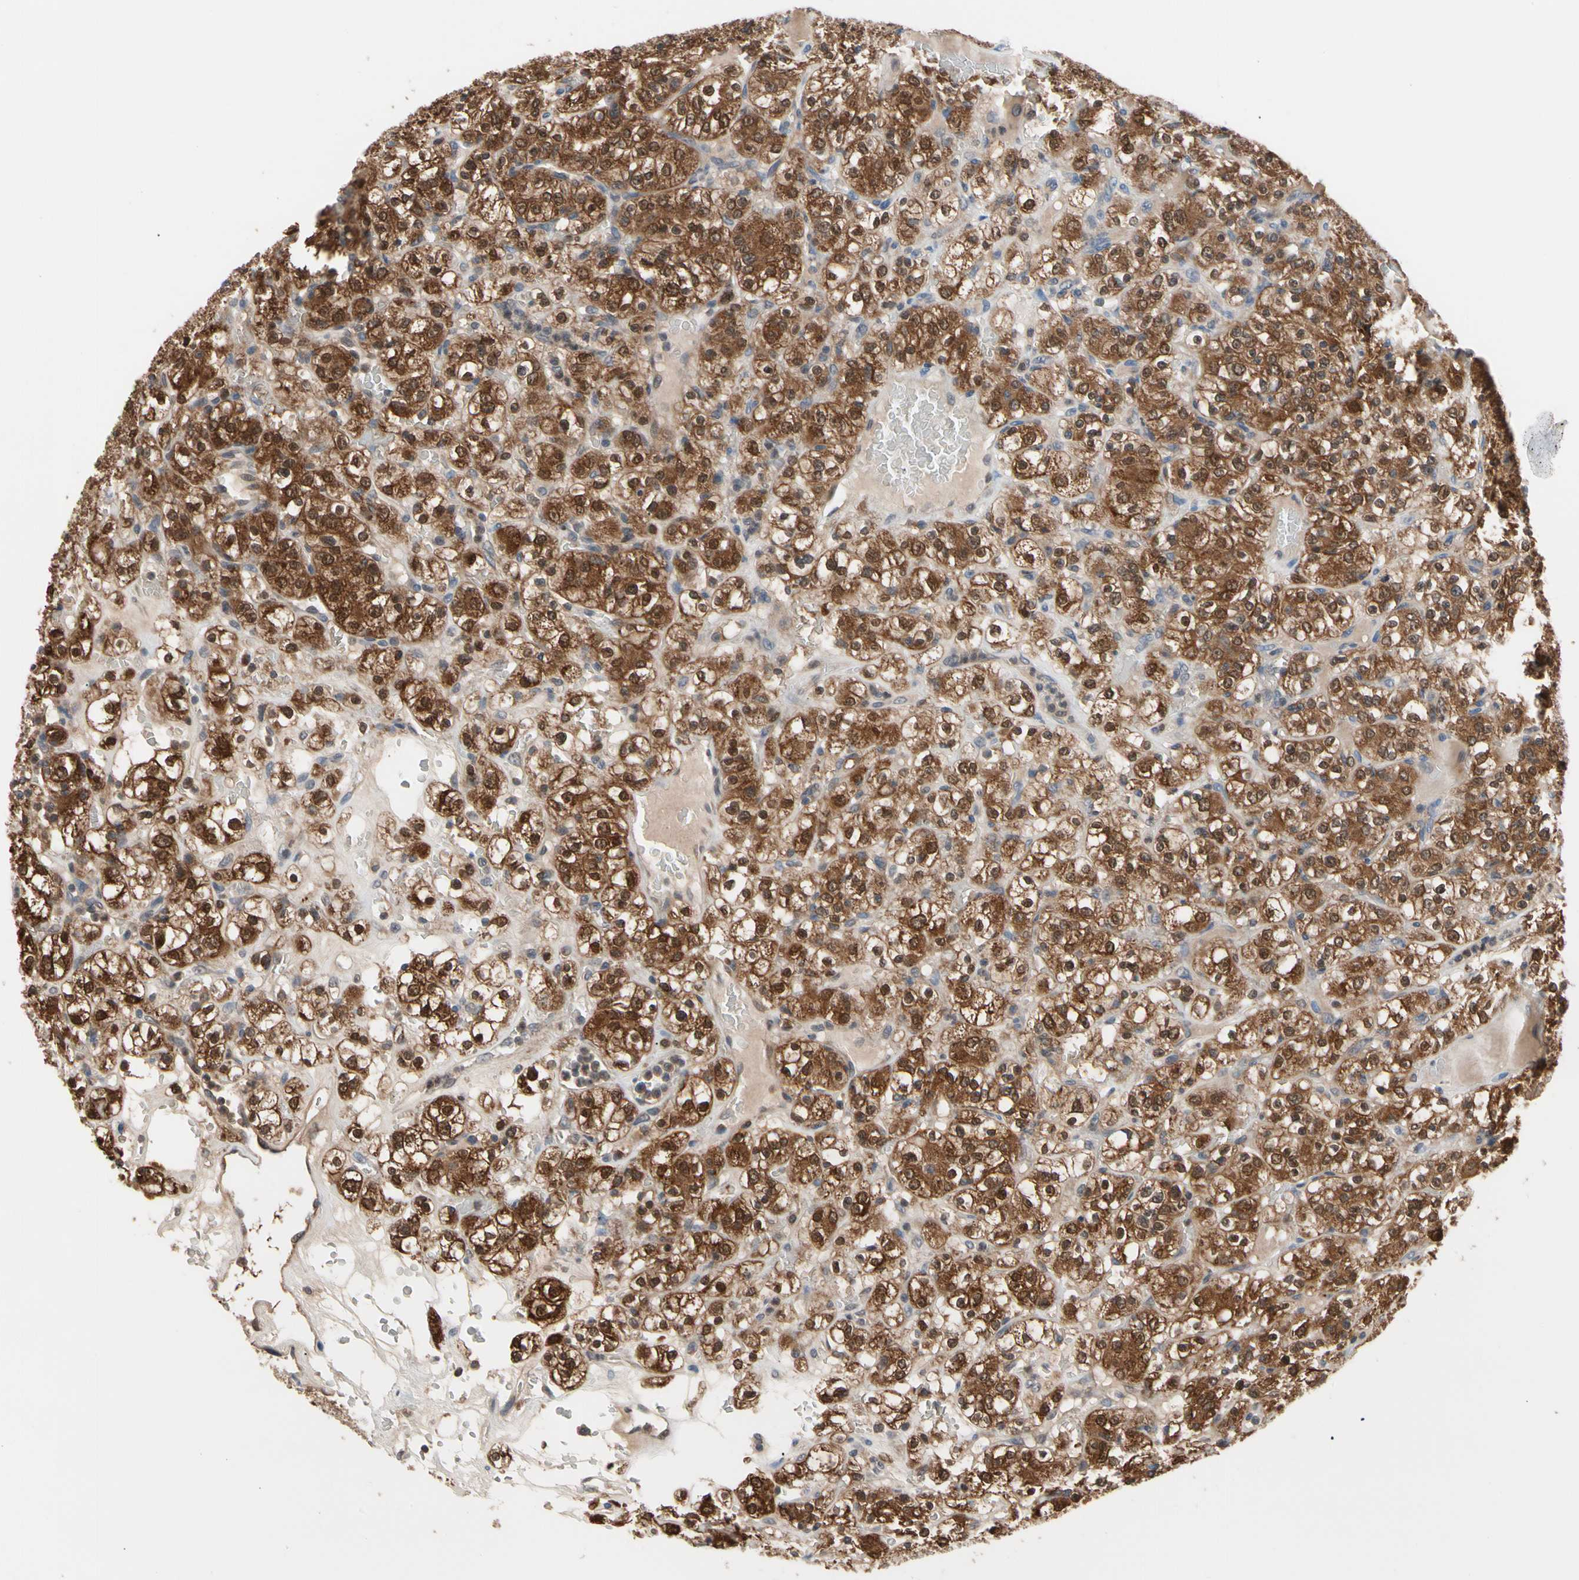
{"staining": {"intensity": "strong", "quantity": ">75%", "location": "cytoplasmic/membranous,nuclear"}, "tissue": "renal cancer", "cell_type": "Tumor cells", "image_type": "cancer", "snomed": [{"axis": "morphology", "description": "Normal tissue, NOS"}, {"axis": "morphology", "description": "Adenocarcinoma, NOS"}, {"axis": "topography", "description": "Kidney"}], "caption": "IHC staining of renal cancer, which displays high levels of strong cytoplasmic/membranous and nuclear positivity in approximately >75% of tumor cells indicating strong cytoplasmic/membranous and nuclear protein positivity. The staining was performed using DAB (brown) for protein detection and nuclei were counterstained in hematoxylin (blue).", "gene": "MTHFS", "patient": {"sex": "female", "age": 72}}